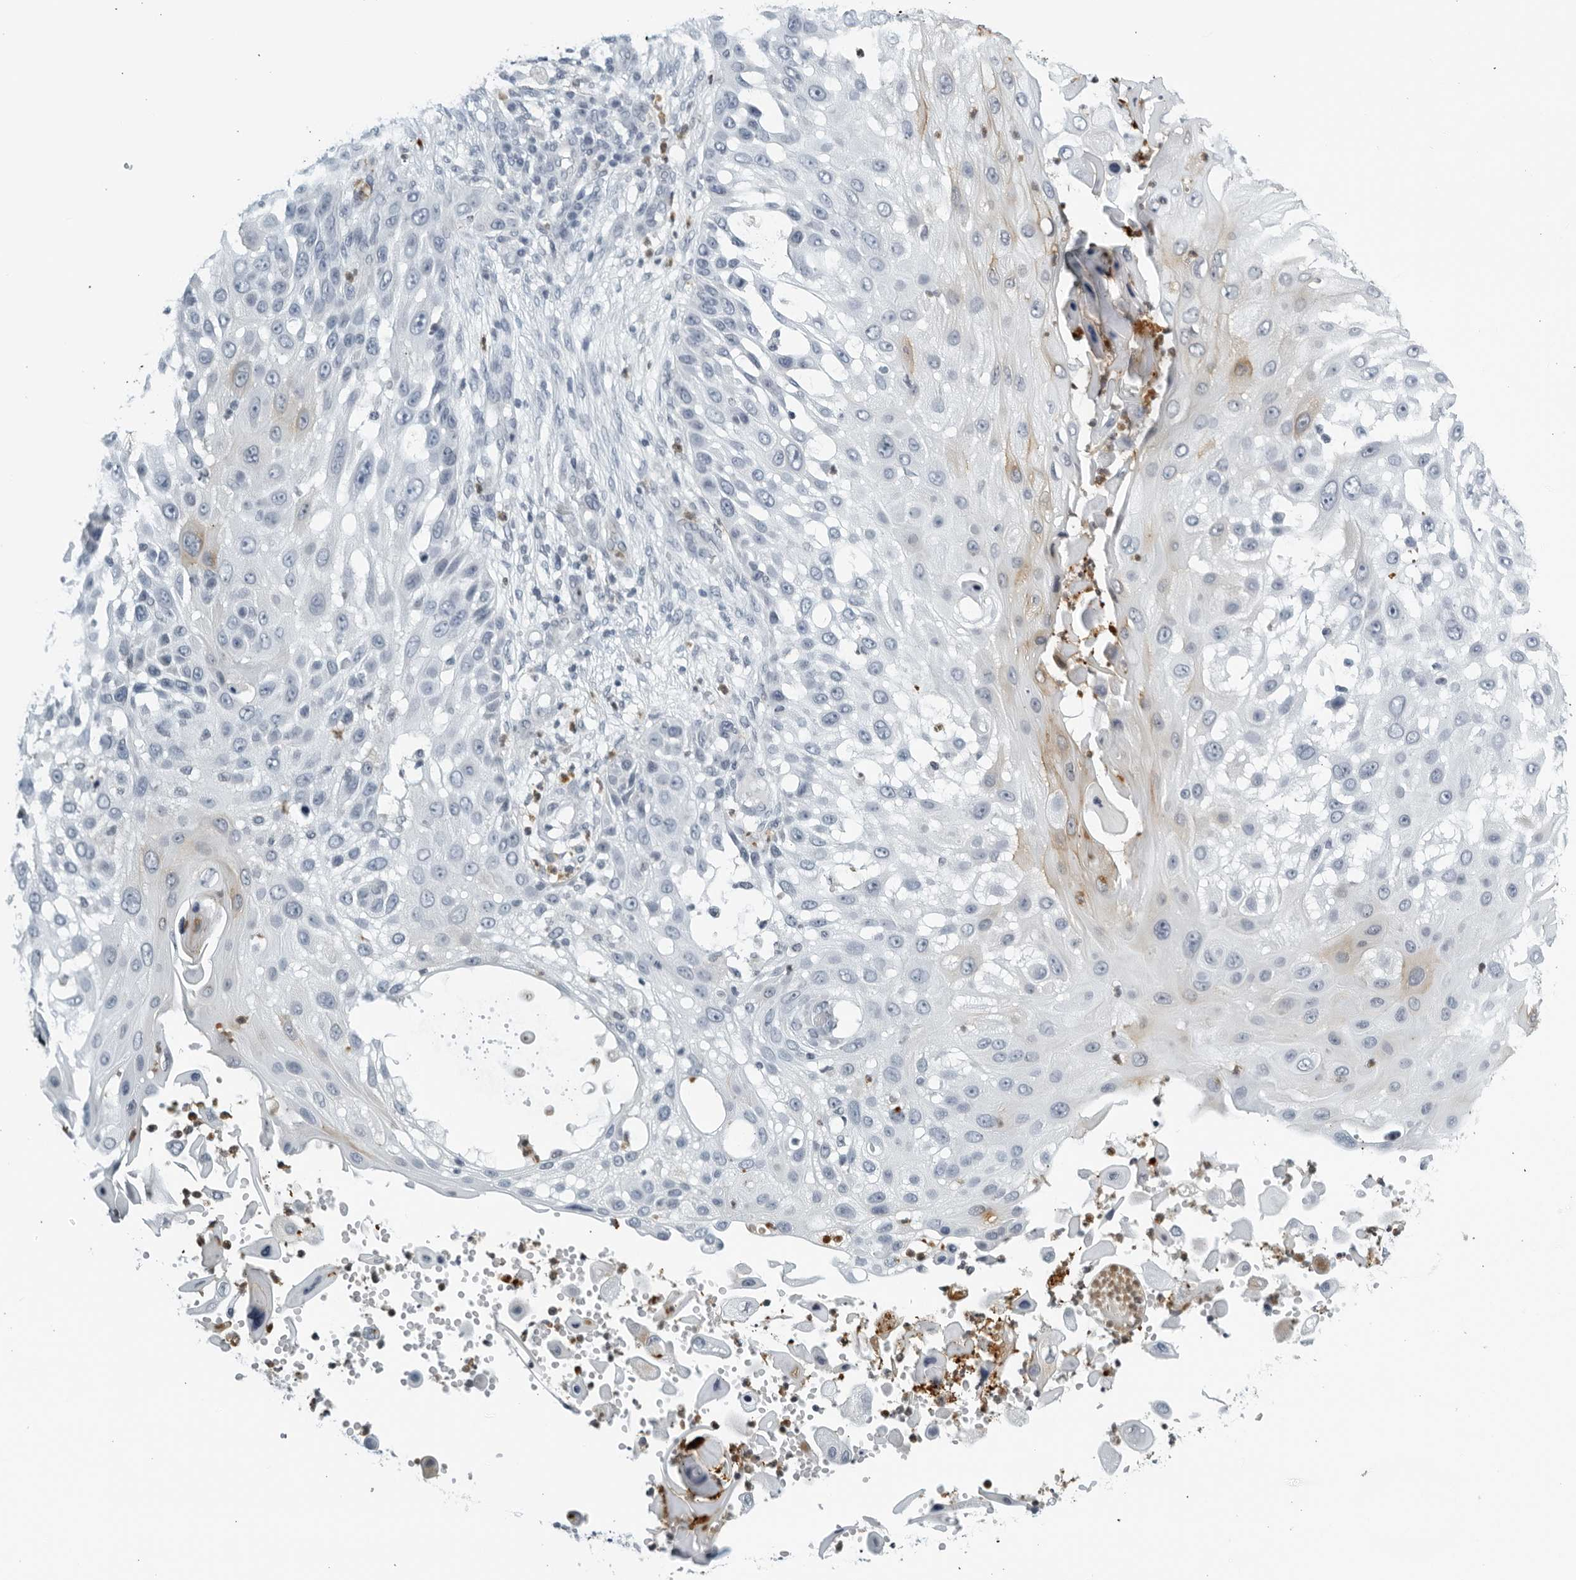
{"staining": {"intensity": "moderate", "quantity": "<25%", "location": "cytoplasmic/membranous"}, "tissue": "skin cancer", "cell_type": "Tumor cells", "image_type": "cancer", "snomed": [{"axis": "morphology", "description": "Squamous cell carcinoma, NOS"}, {"axis": "topography", "description": "Skin"}], "caption": "A brown stain shows moderate cytoplasmic/membranous staining of a protein in skin squamous cell carcinoma tumor cells. (DAB (3,3'-diaminobenzidine) IHC with brightfield microscopy, high magnification).", "gene": "KLK7", "patient": {"sex": "female", "age": 44}}